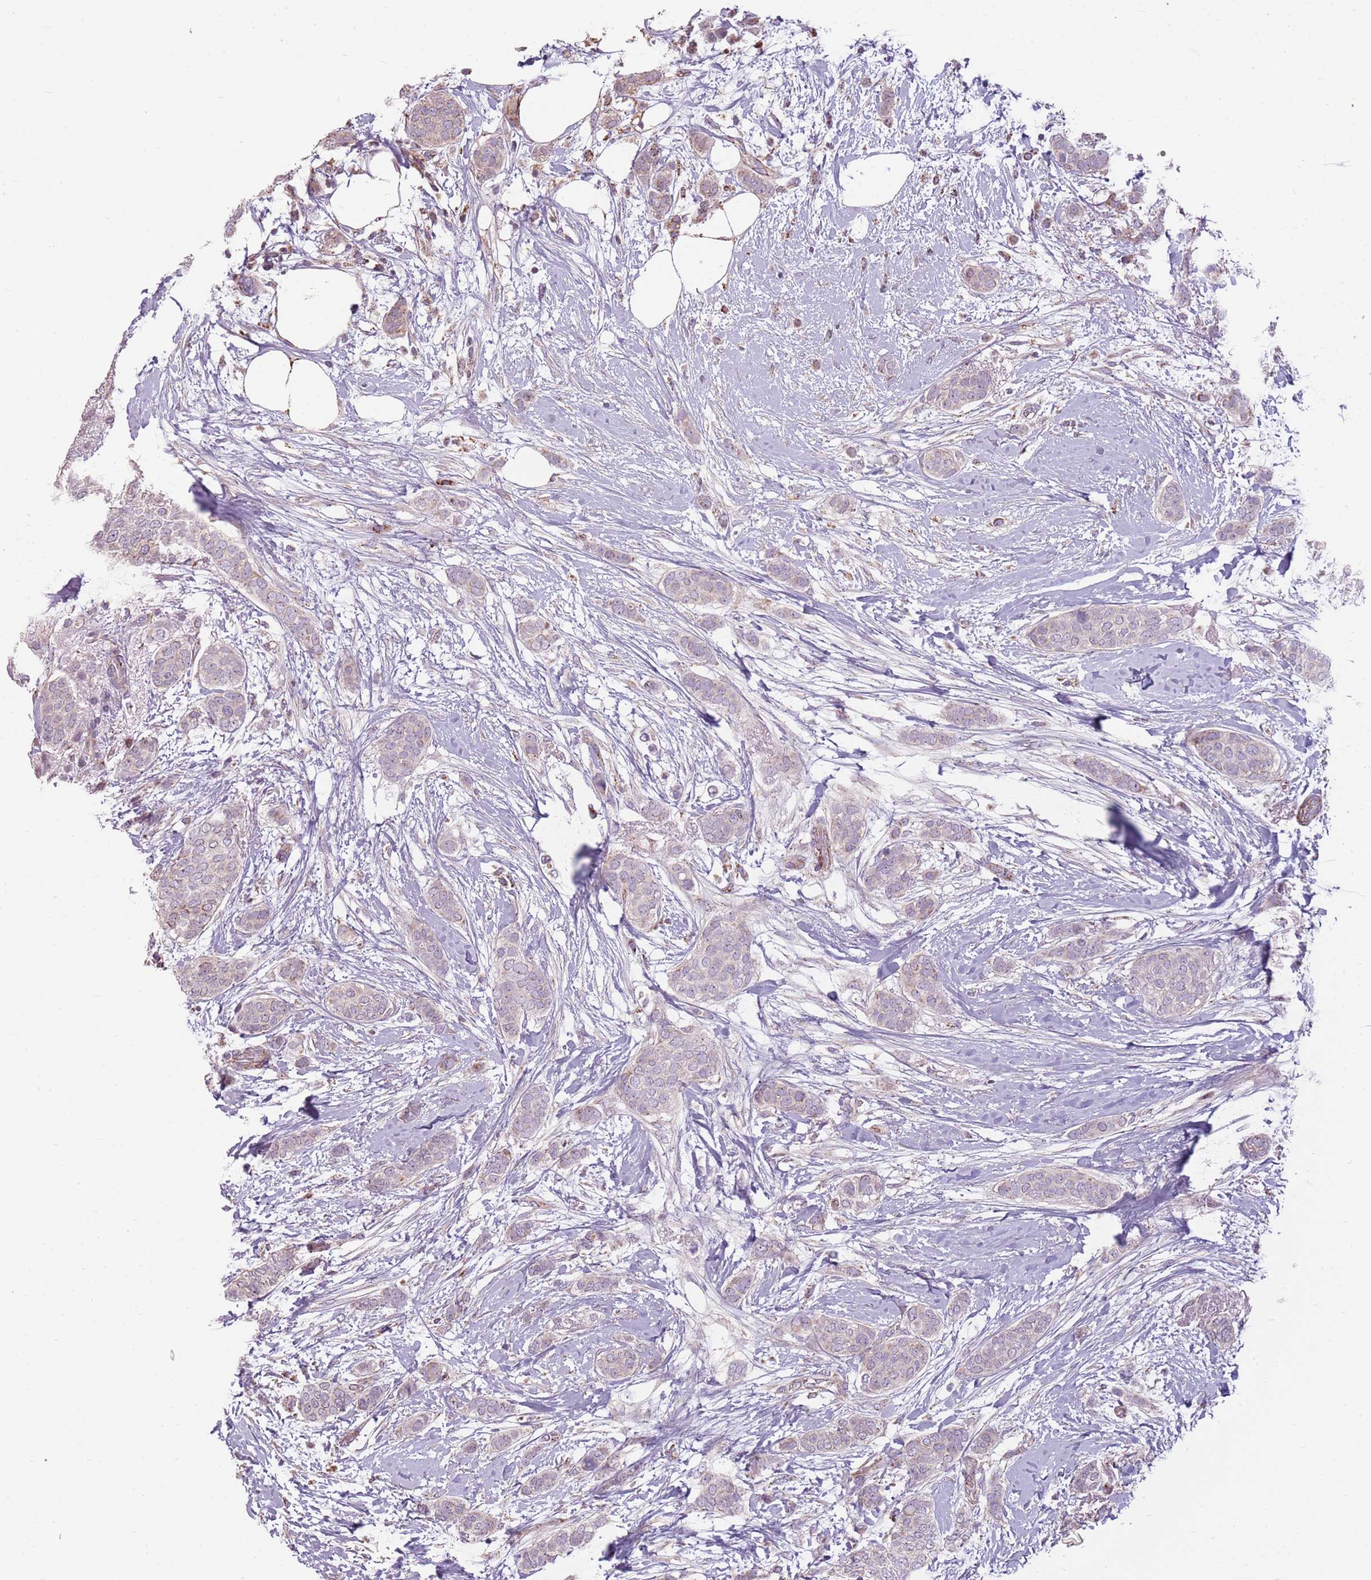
{"staining": {"intensity": "weak", "quantity": "25%-75%", "location": "cytoplasmic/membranous"}, "tissue": "breast cancer", "cell_type": "Tumor cells", "image_type": "cancer", "snomed": [{"axis": "morphology", "description": "Duct carcinoma"}, {"axis": "topography", "description": "Breast"}], "caption": "Breast cancer (invasive ductal carcinoma) stained with a protein marker displays weak staining in tumor cells.", "gene": "ZNF530", "patient": {"sex": "female", "age": 72}}